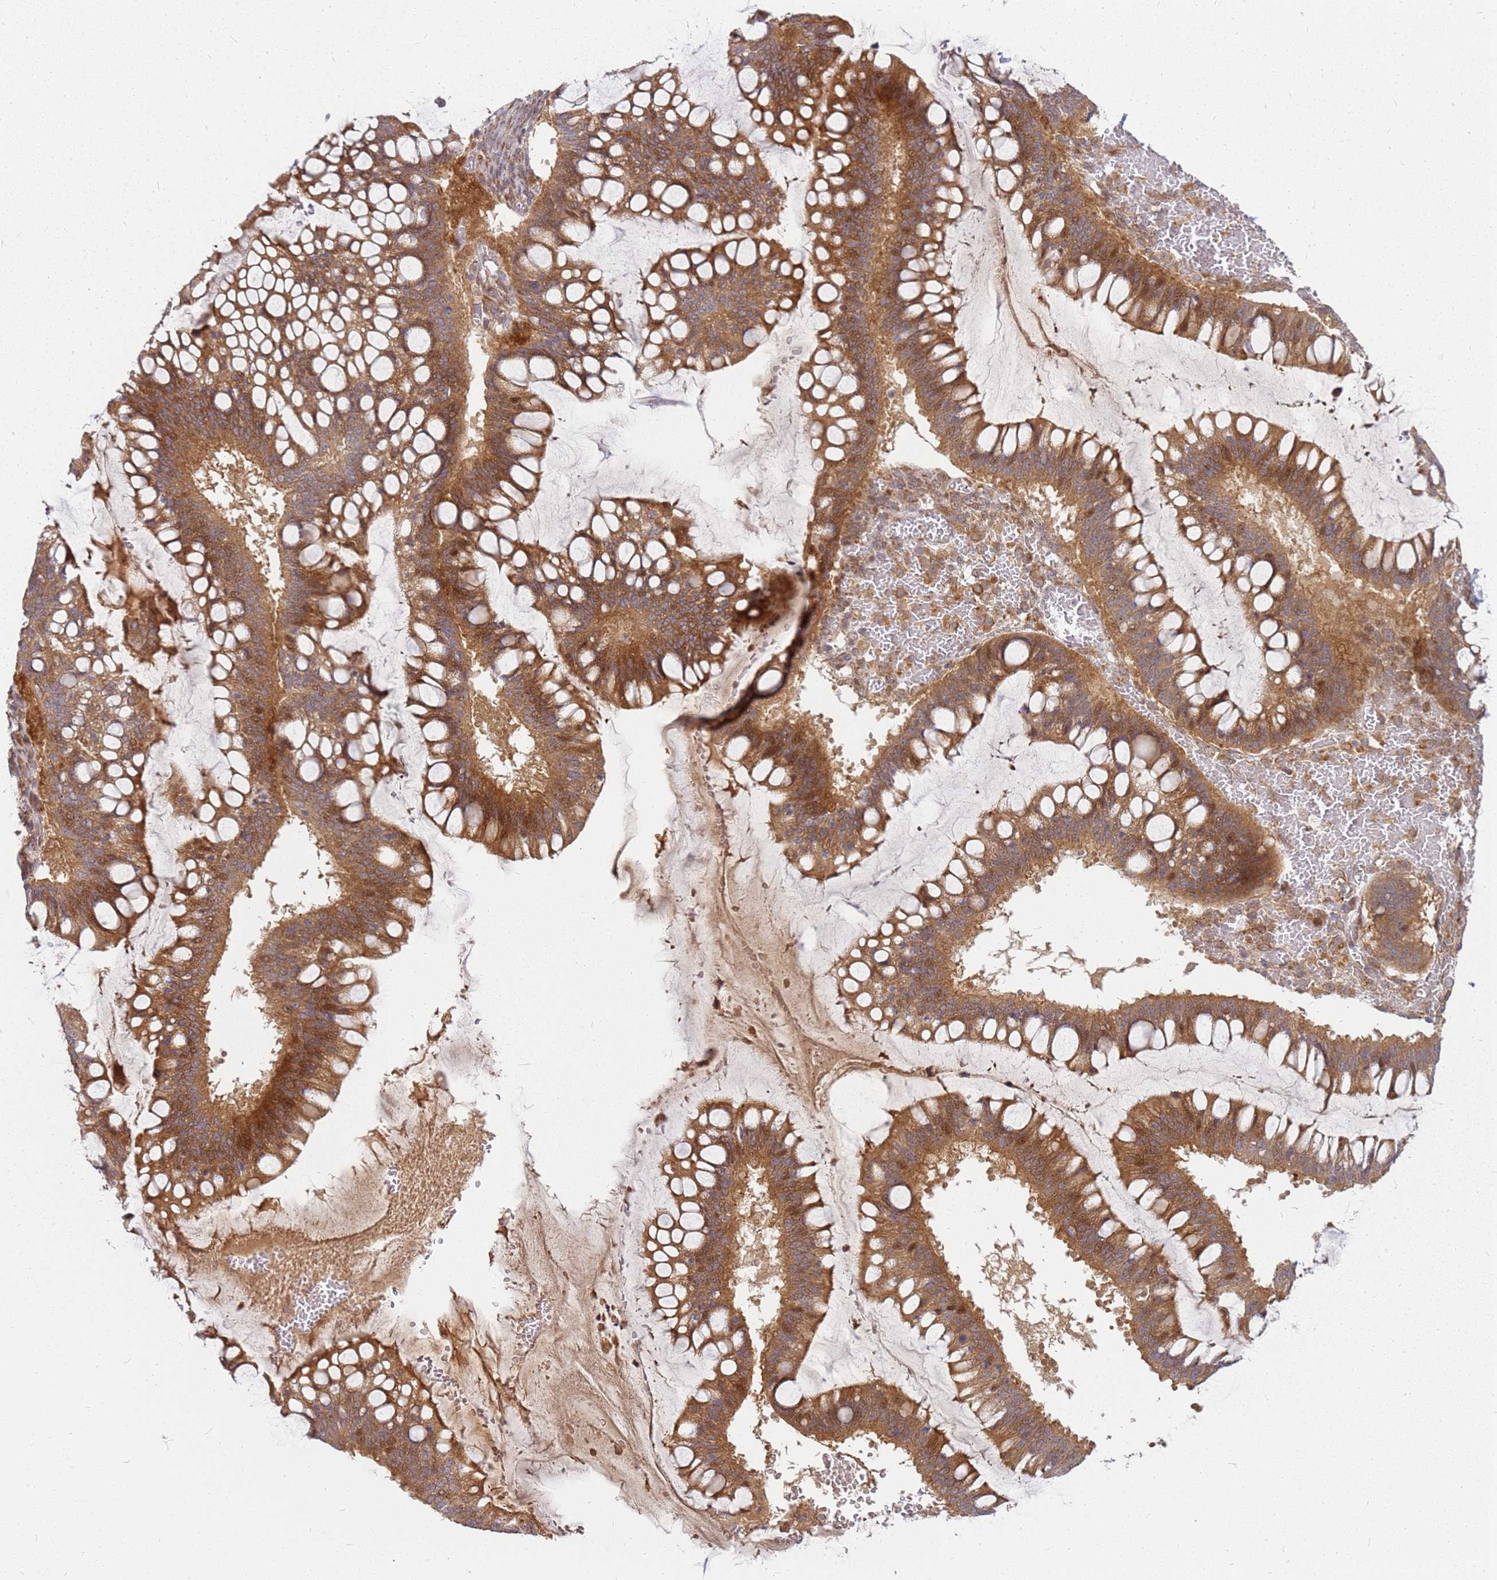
{"staining": {"intensity": "moderate", "quantity": ">75%", "location": "cytoplasmic/membranous"}, "tissue": "ovarian cancer", "cell_type": "Tumor cells", "image_type": "cancer", "snomed": [{"axis": "morphology", "description": "Cystadenocarcinoma, mucinous, NOS"}, {"axis": "topography", "description": "Ovary"}], "caption": "IHC (DAB) staining of human ovarian cancer exhibits moderate cytoplasmic/membranous protein expression in about >75% of tumor cells.", "gene": "CCDC159", "patient": {"sex": "female", "age": 73}}